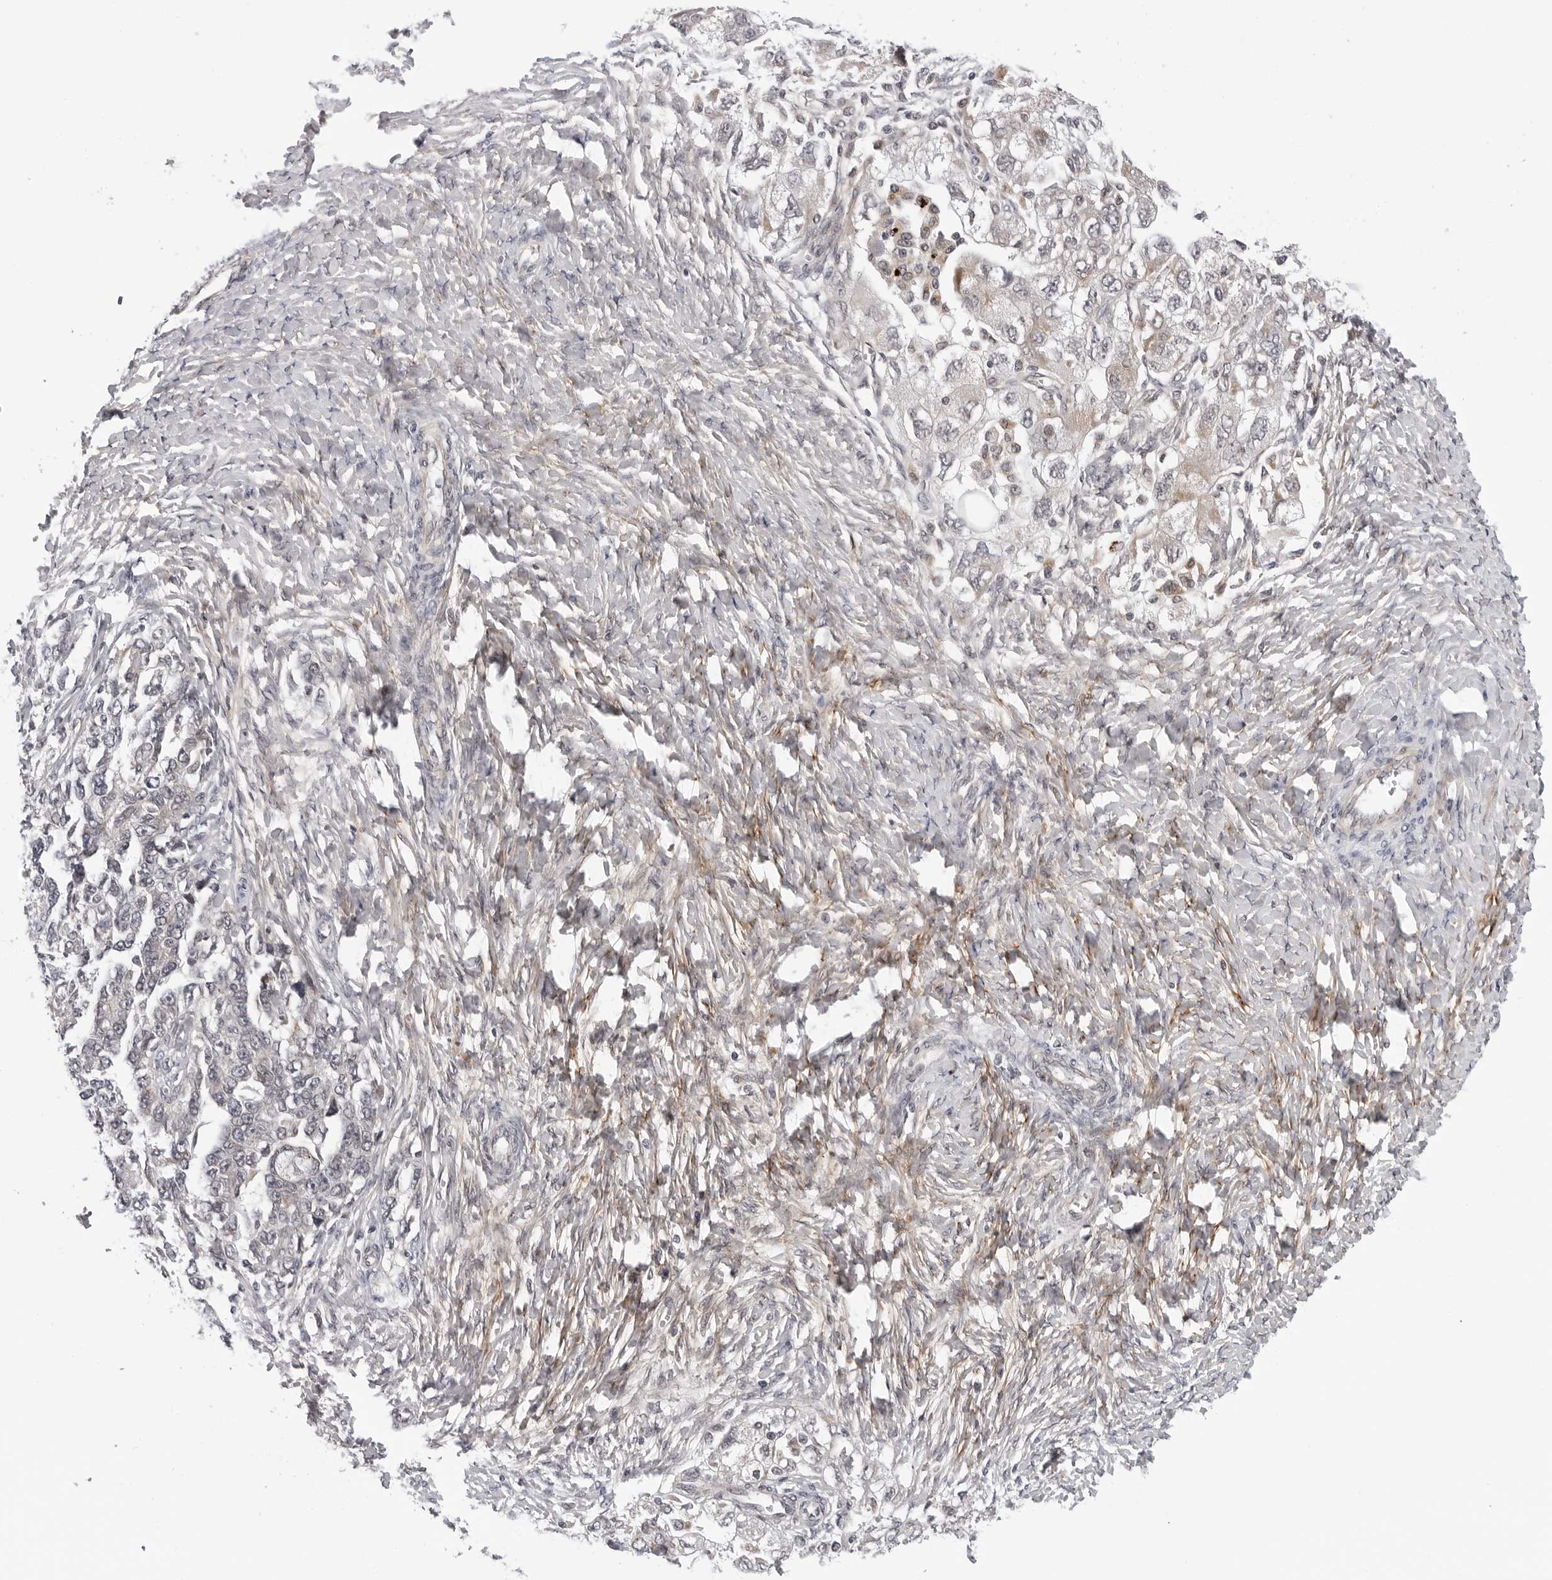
{"staining": {"intensity": "weak", "quantity": "<25%", "location": "cytoplasmic/membranous"}, "tissue": "ovarian cancer", "cell_type": "Tumor cells", "image_type": "cancer", "snomed": [{"axis": "morphology", "description": "Carcinoma, NOS"}, {"axis": "morphology", "description": "Cystadenocarcinoma, serous, NOS"}, {"axis": "topography", "description": "Ovary"}], "caption": "Protein analysis of serous cystadenocarcinoma (ovarian) displays no significant staining in tumor cells.", "gene": "KIAA1614", "patient": {"sex": "female", "age": 69}}